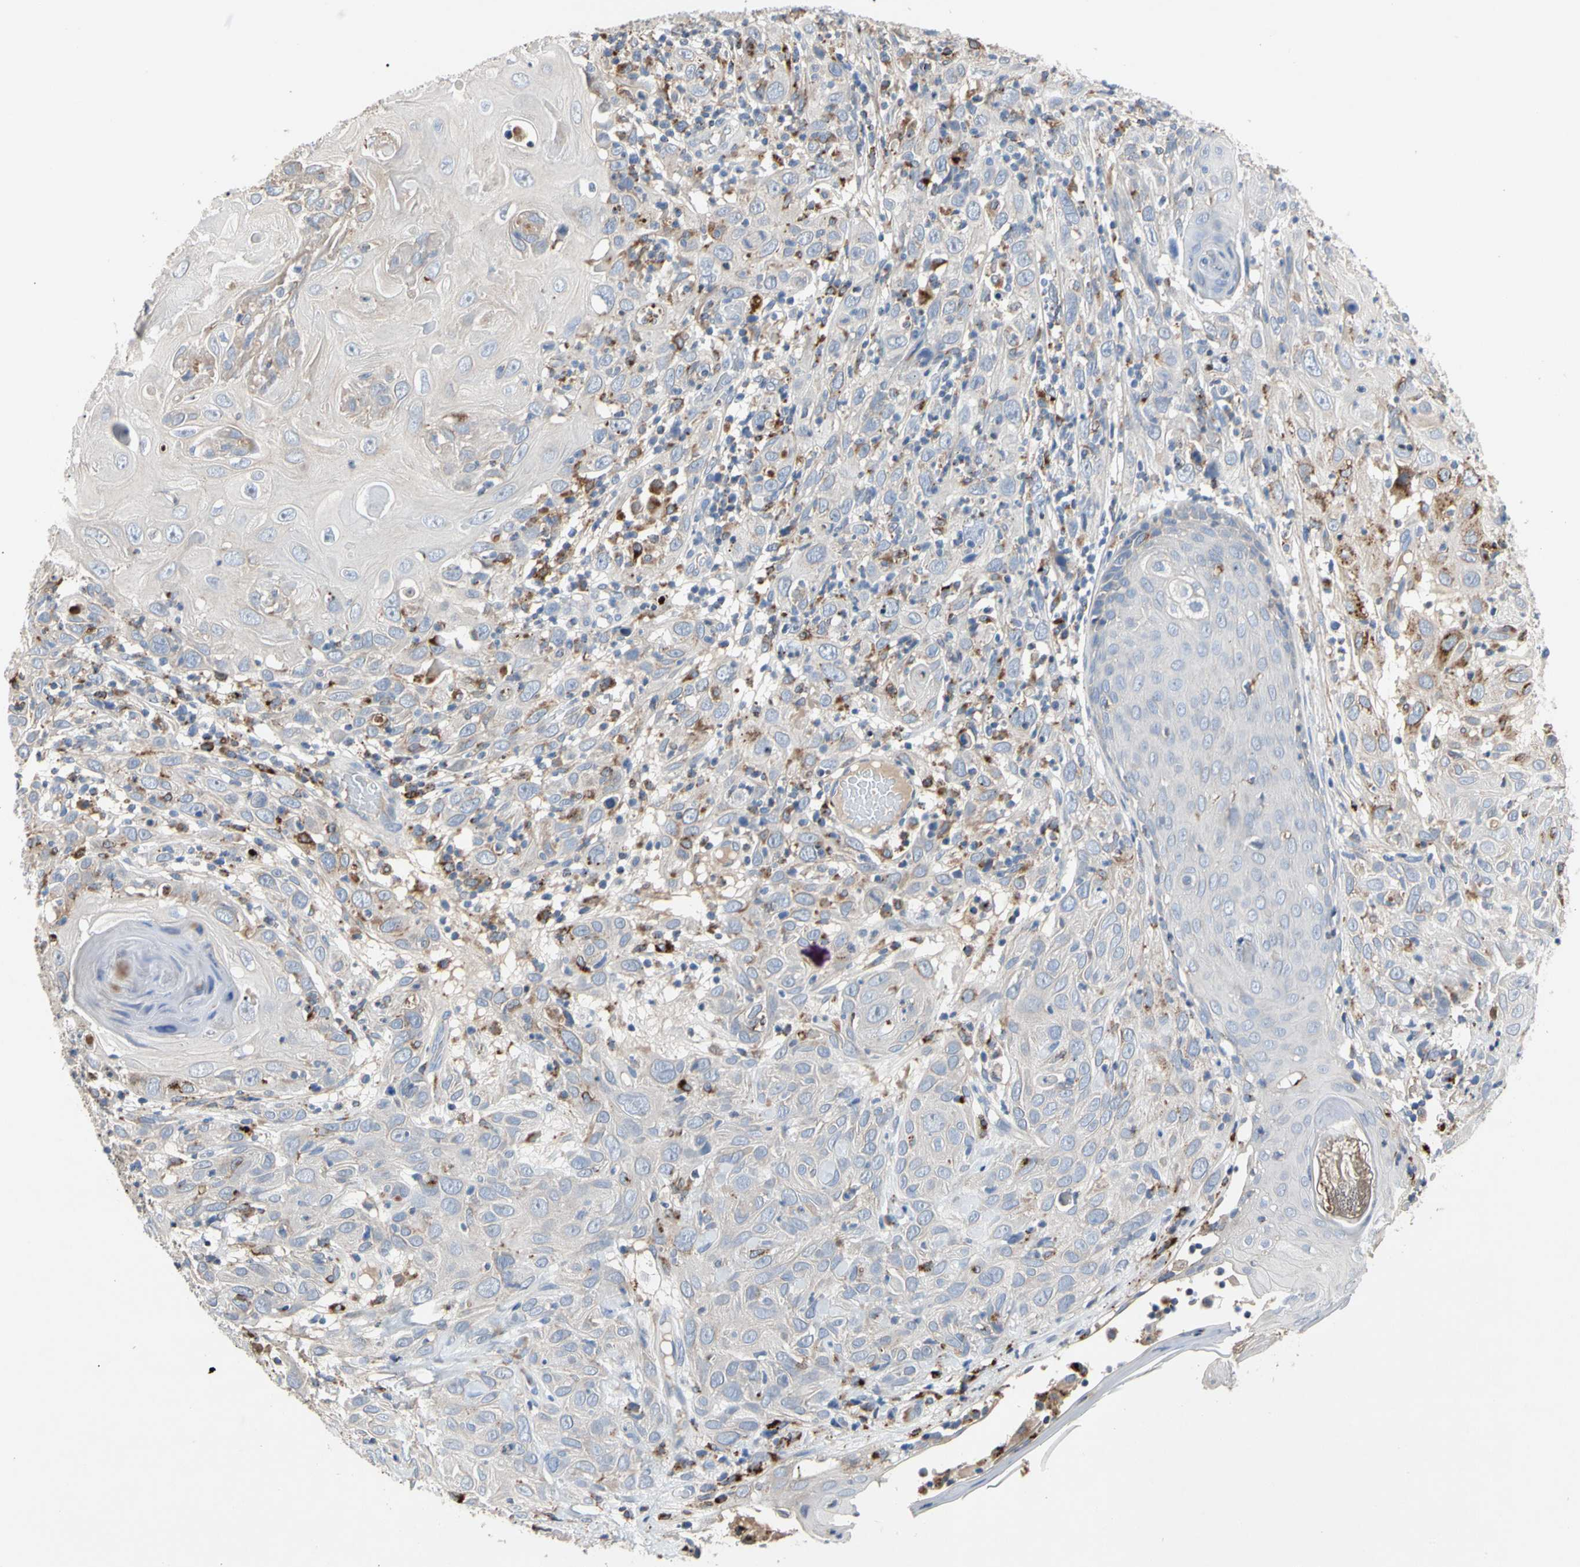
{"staining": {"intensity": "weak", "quantity": "<25%", "location": "cytoplasmic/membranous"}, "tissue": "skin cancer", "cell_type": "Tumor cells", "image_type": "cancer", "snomed": [{"axis": "morphology", "description": "Squamous cell carcinoma, NOS"}, {"axis": "topography", "description": "Skin"}], "caption": "Immunohistochemistry micrograph of neoplastic tissue: human skin cancer stained with DAB (3,3'-diaminobenzidine) exhibits no significant protein positivity in tumor cells.", "gene": "ADA2", "patient": {"sex": "female", "age": 88}}